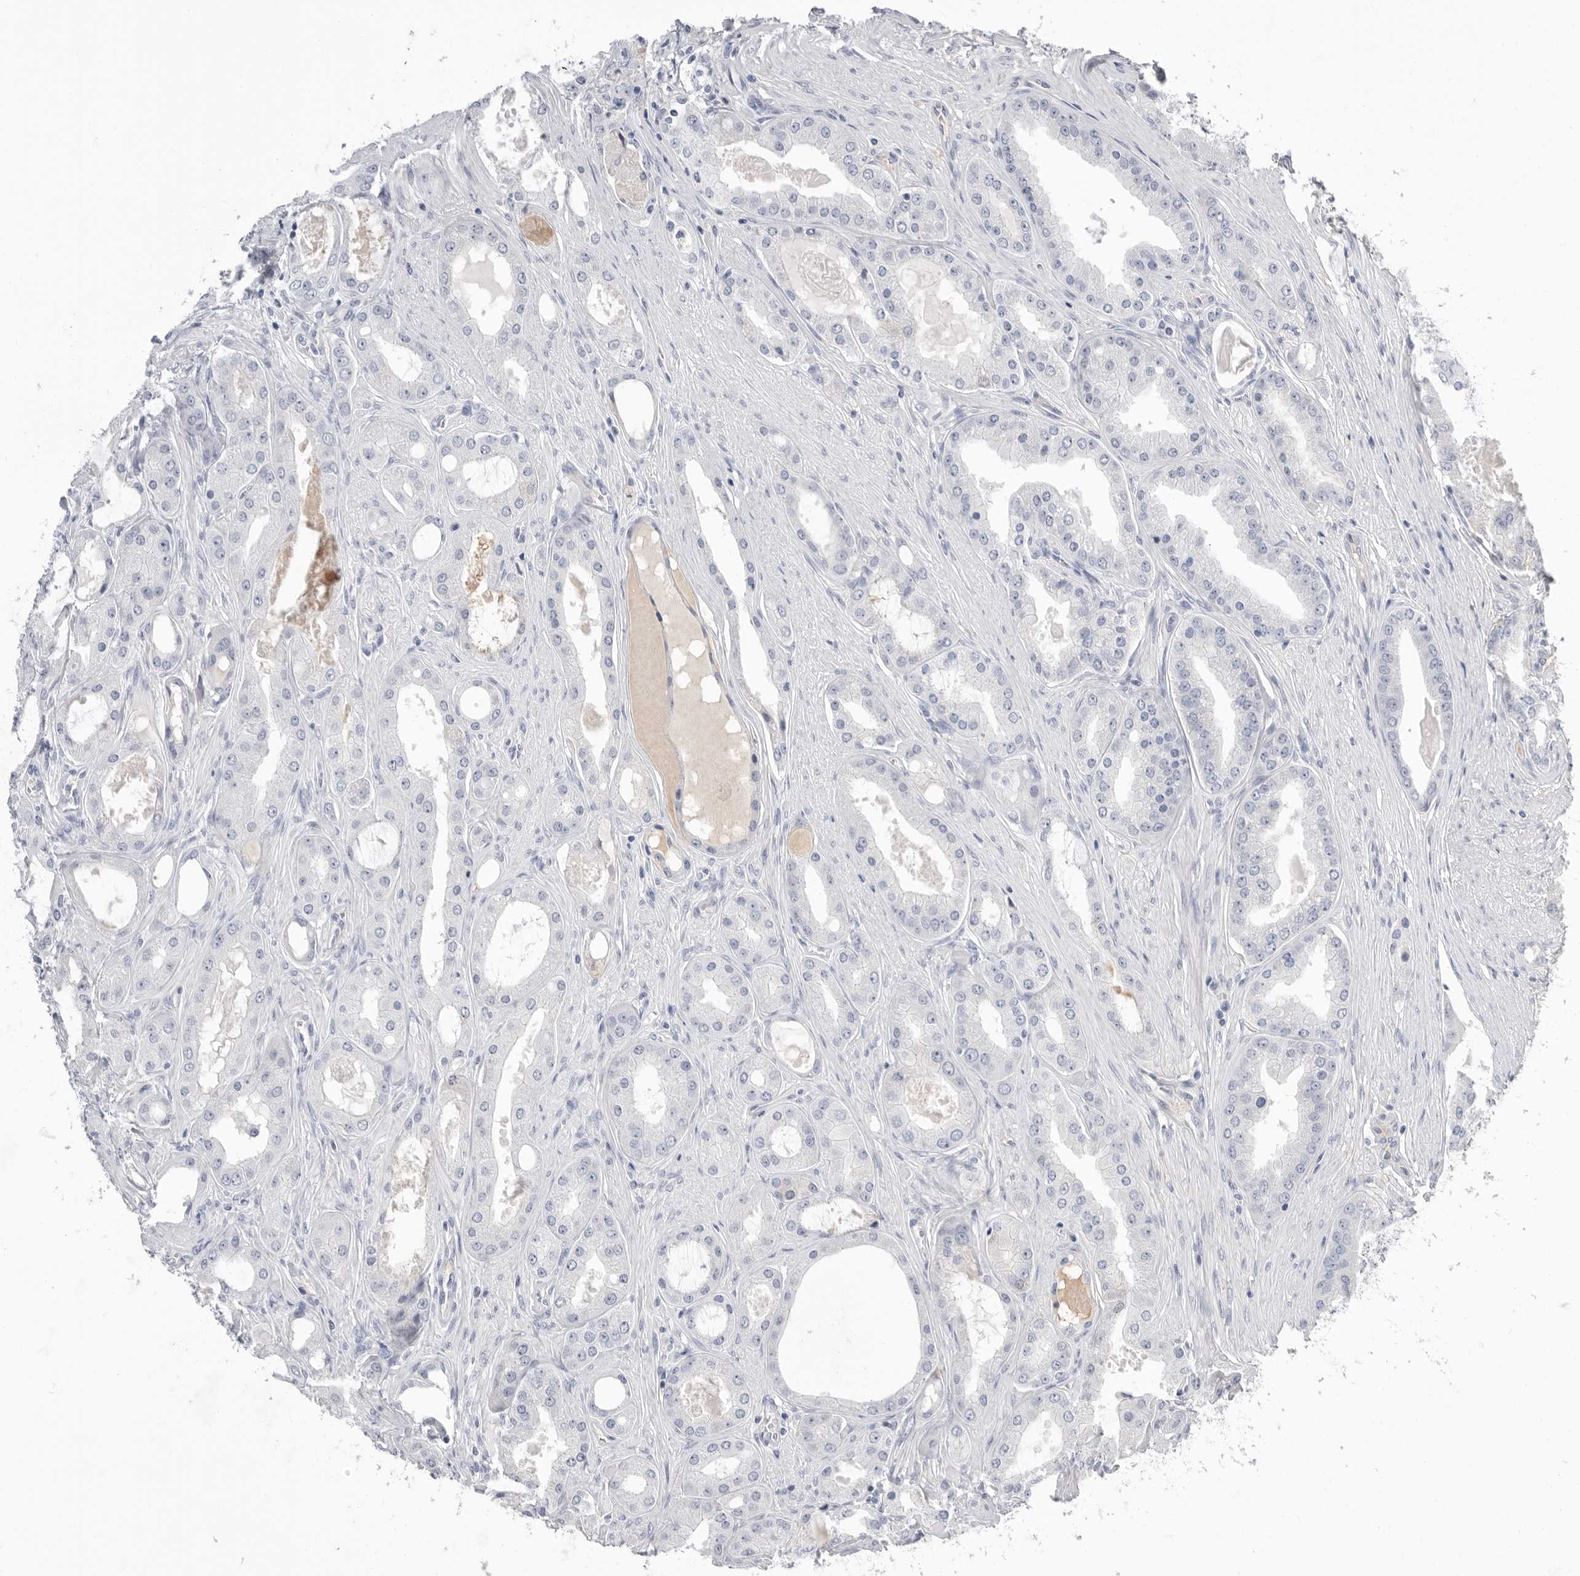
{"staining": {"intensity": "negative", "quantity": "none", "location": "none"}, "tissue": "prostate cancer", "cell_type": "Tumor cells", "image_type": "cancer", "snomed": [{"axis": "morphology", "description": "Adenocarcinoma, High grade"}, {"axis": "topography", "description": "Prostate"}], "caption": "High magnification brightfield microscopy of prostate high-grade adenocarcinoma stained with DAB (brown) and counterstained with hematoxylin (blue): tumor cells show no significant expression. (DAB (3,3'-diaminobenzidine) immunohistochemistry (IHC), high magnification).", "gene": "APOA2", "patient": {"sex": "male", "age": 60}}